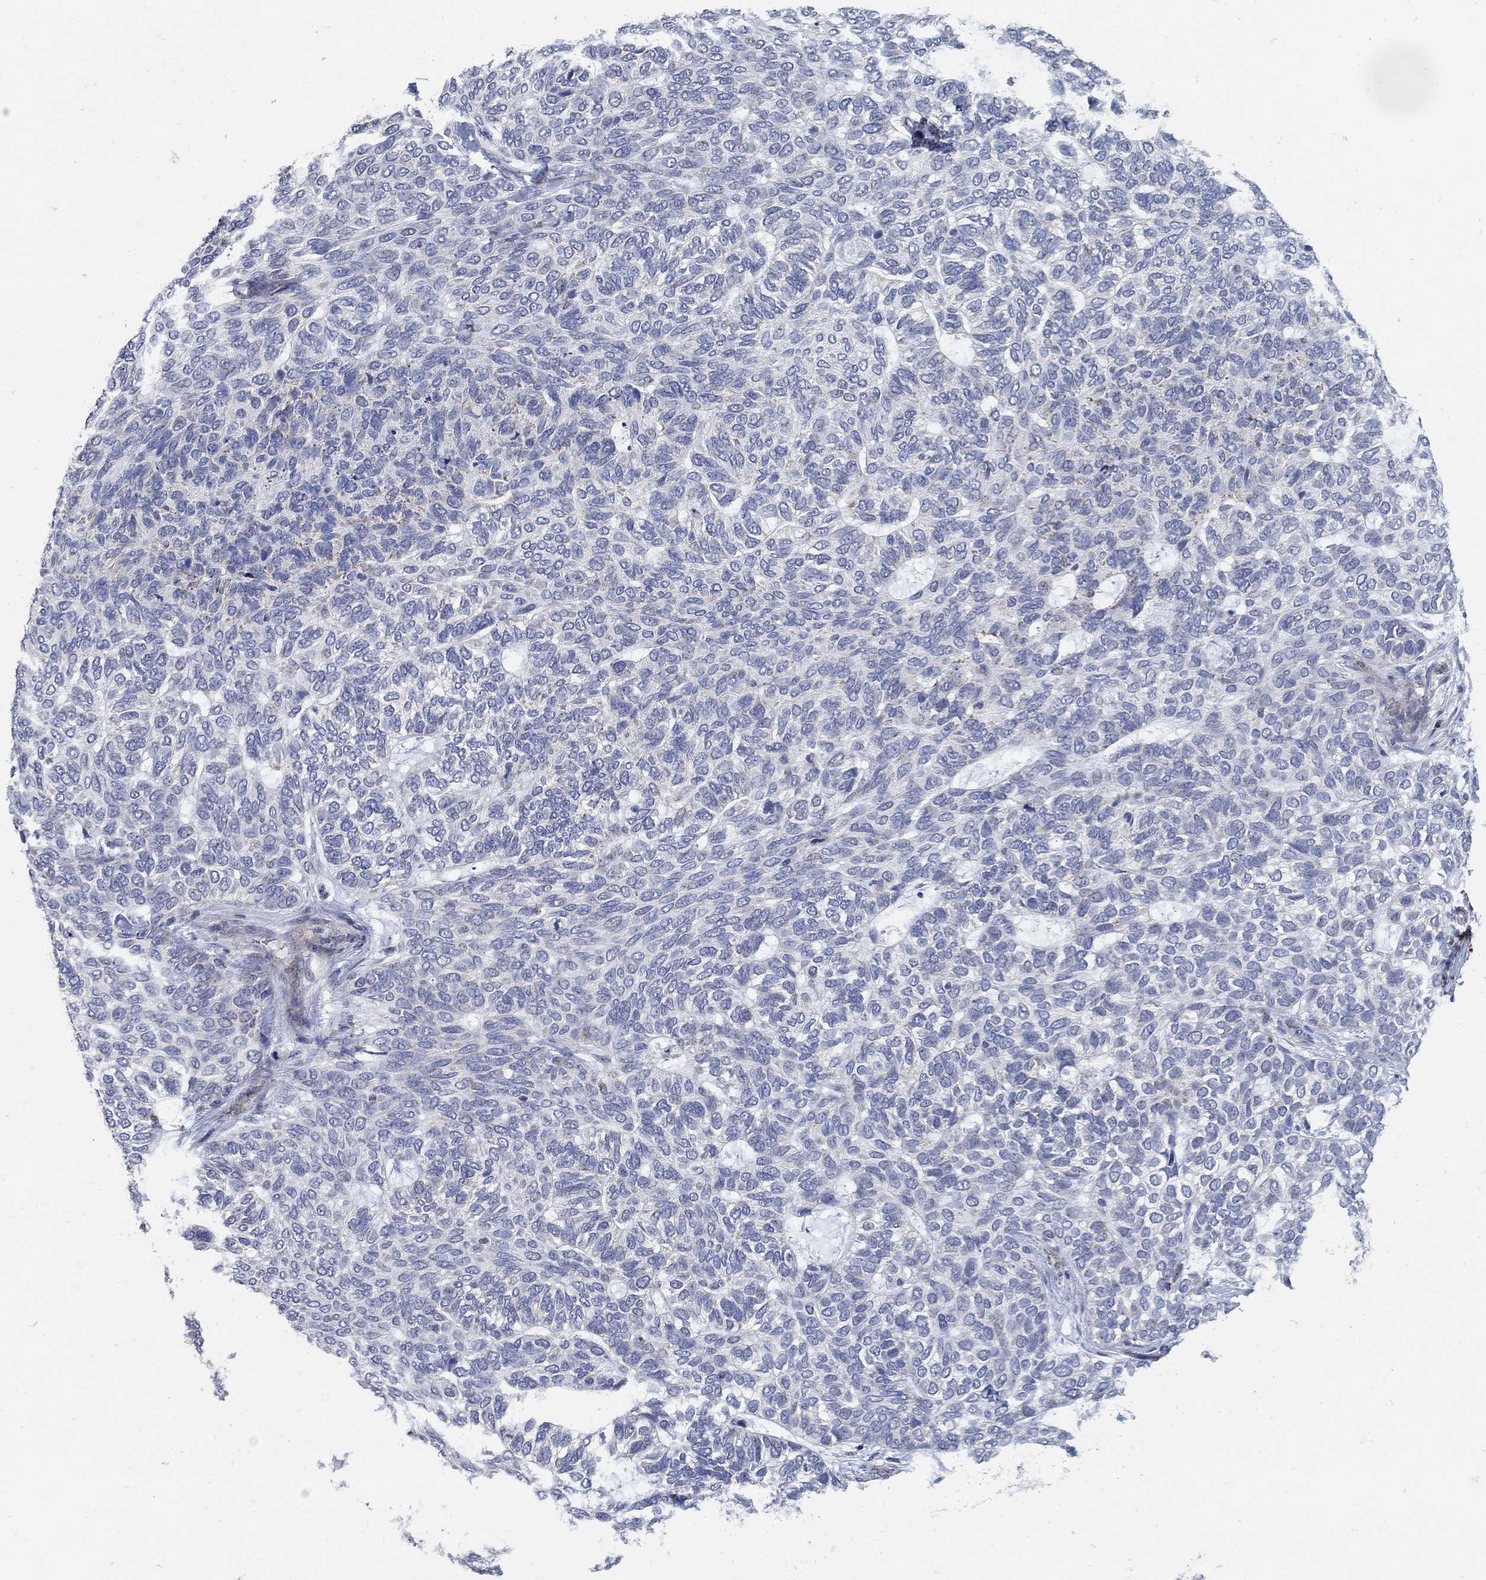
{"staining": {"intensity": "negative", "quantity": "none", "location": "none"}, "tissue": "skin cancer", "cell_type": "Tumor cells", "image_type": "cancer", "snomed": [{"axis": "morphology", "description": "Basal cell carcinoma"}, {"axis": "topography", "description": "Skin"}], "caption": "This is a photomicrograph of immunohistochemistry (IHC) staining of skin cancer, which shows no expression in tumor cells.", "gene": "HMX2", "patient": {"sex": "female", "age": 65}}